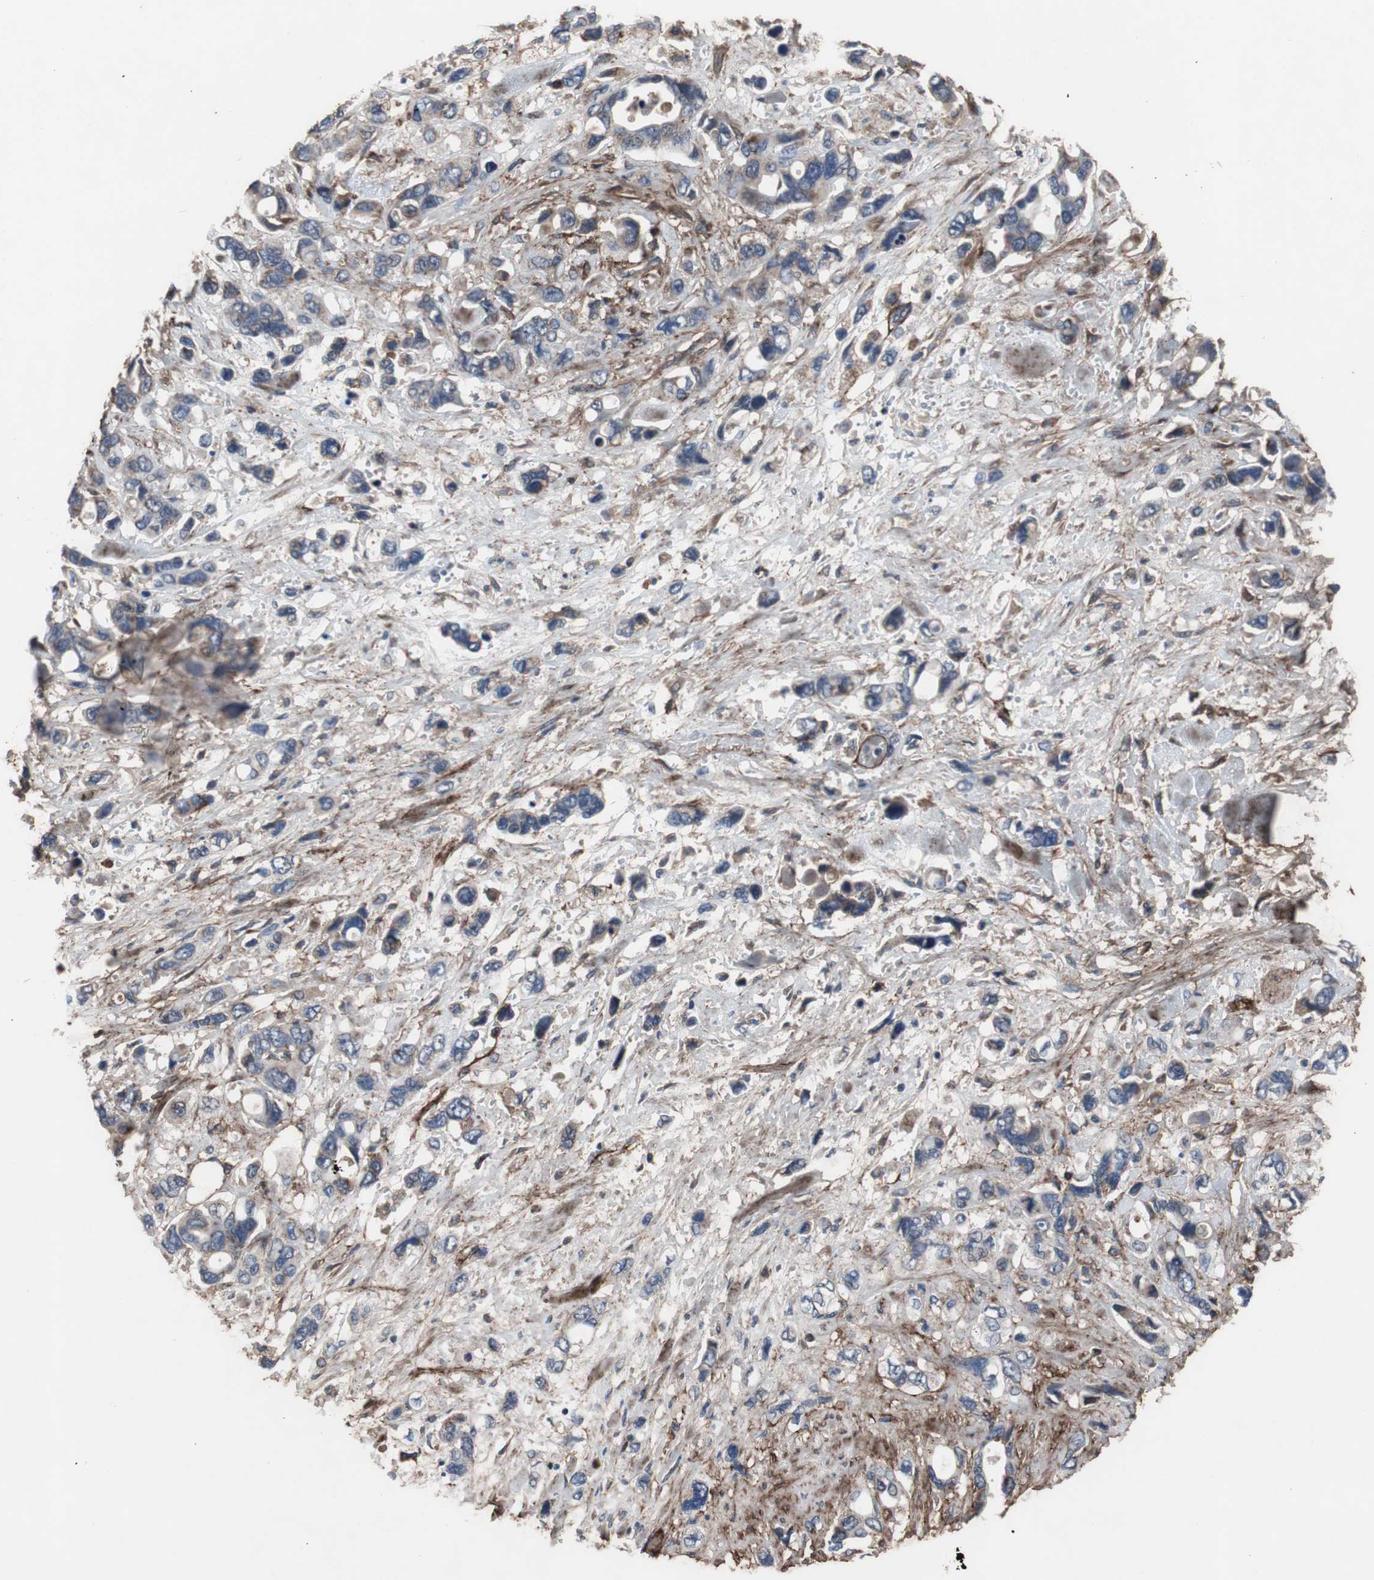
{"staining": {"intensity": "negative", "quantity": "none", "location": "none"}, "tissue": "pancreatic cancer", "cell_type": "Tumor cells", "image_type": "cancer", "snomed": [{"axis": "morphology", "description": "Adenocarcinoma, NOS"}, {"axis": "topography", "description": "Pancreas"}], "caption": "IHC micrograph of pancreatic cancer (adenocarcinoma) stained for a protein (brown), which shows no expression in tumor cells.", "gene": "COL6A2", "patient": {"sex": "male", "age": 46}}